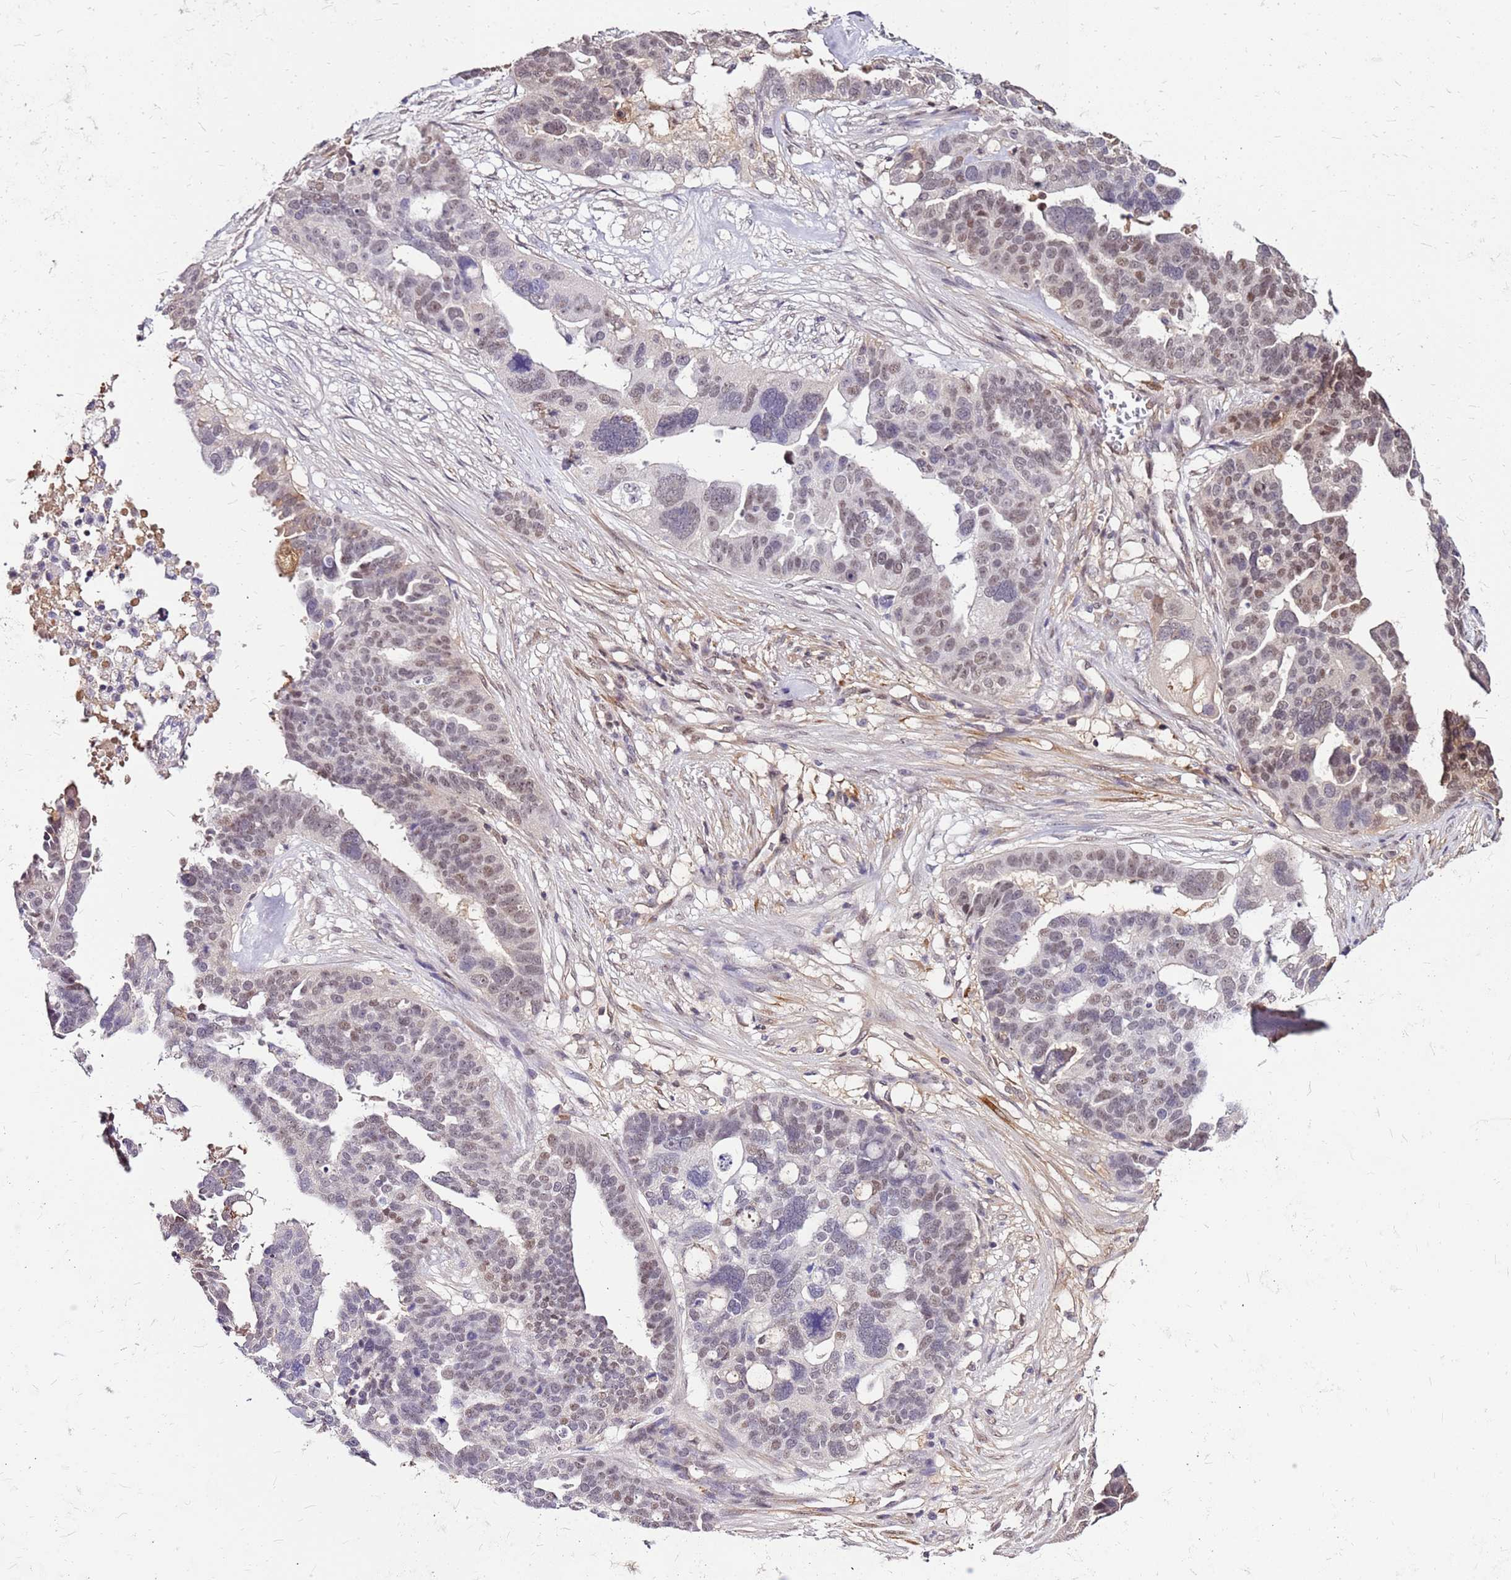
{"staining": {"intensity": "moderate", "quantity": "<25%", "location": "nuclear"}, "tissue": "ovarian cancer", "cell_type": "Tumor cells", "image_type": "cancer", "snomed": [{"axis": "morphology", "description": "Cystadenocarcinoma, serous, NOS"}, {"axis": "topography", "description": "Ovary"}], "caption": "The immunohistochemical stain highlights moderate nuclear expression in tumor cells of serous cystadenocarcinoma (ovarian) tissue. The staining was performed using DAB (3,3'-diaminobenzidine), with brown indicating positive protein expression. Nuclei are stained blue with hematoxylin.", "gene": "ALDH1A3", "patient": {"sex": "female", "age": 59}}